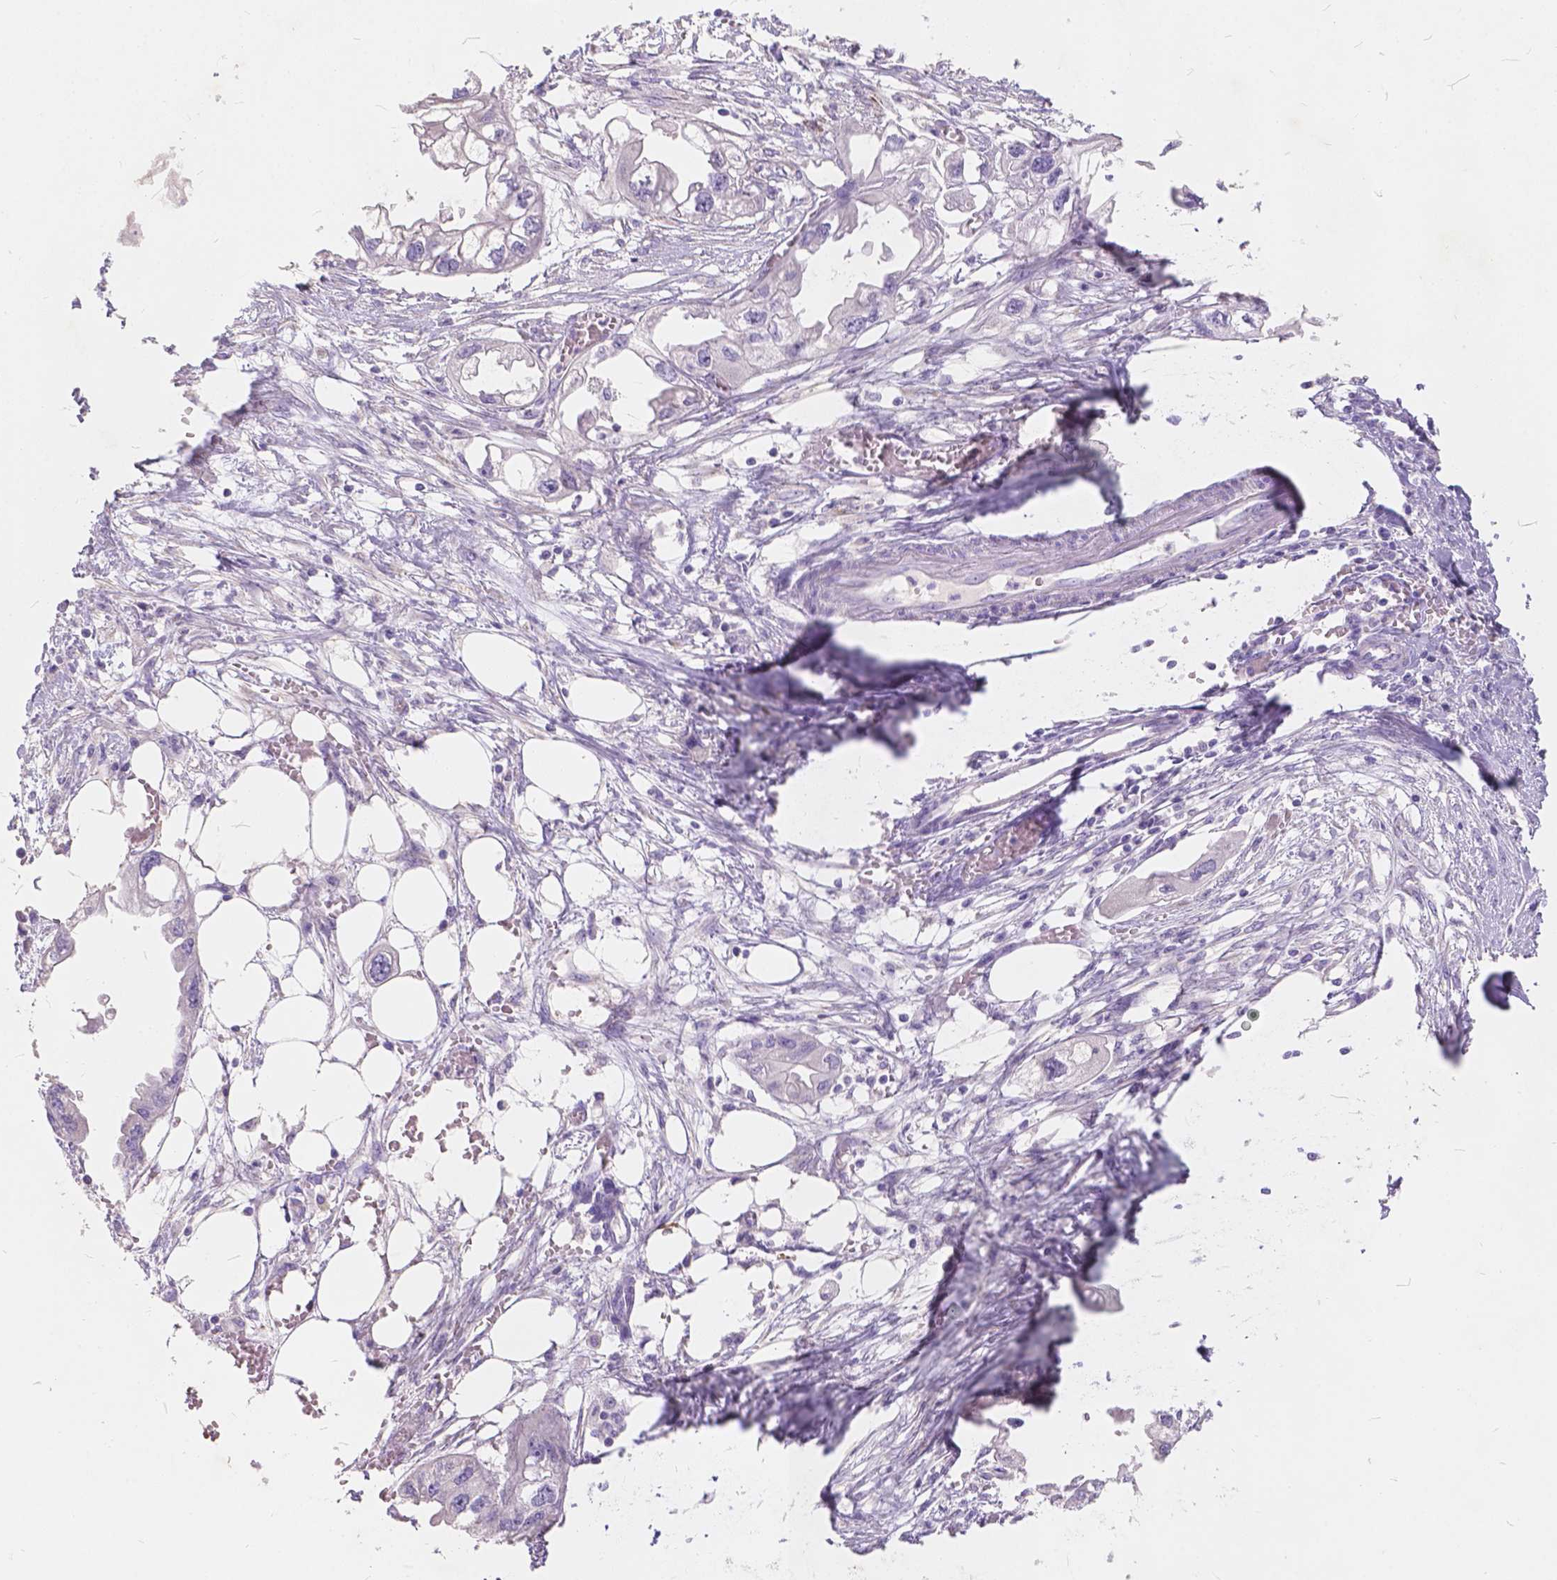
{"staining": {"intensity": "negative", "quantity": "none", "location": "none"}, "tissue": "endometrial cancer", "cell_type": "Tumor cells", "image_type": "cancer", "snomed": [{"axis": "morphology", "description": "Adenocarcinoma, NOS"}, {"axis": "morphology", "description": "Adenocarcinoma, metastatic, NOS"}, {"axis": "topography", "description": "Adipose tissue"}, {"axis": "topography", "description": "Endometrium"}], "caption": "Immunohistochemistry (IHC) of endometrial adenocarcinoma reveals no expression in tumor cells.", "gene": "PEX11G", "patient": {"sex": "female", "age": 67}}